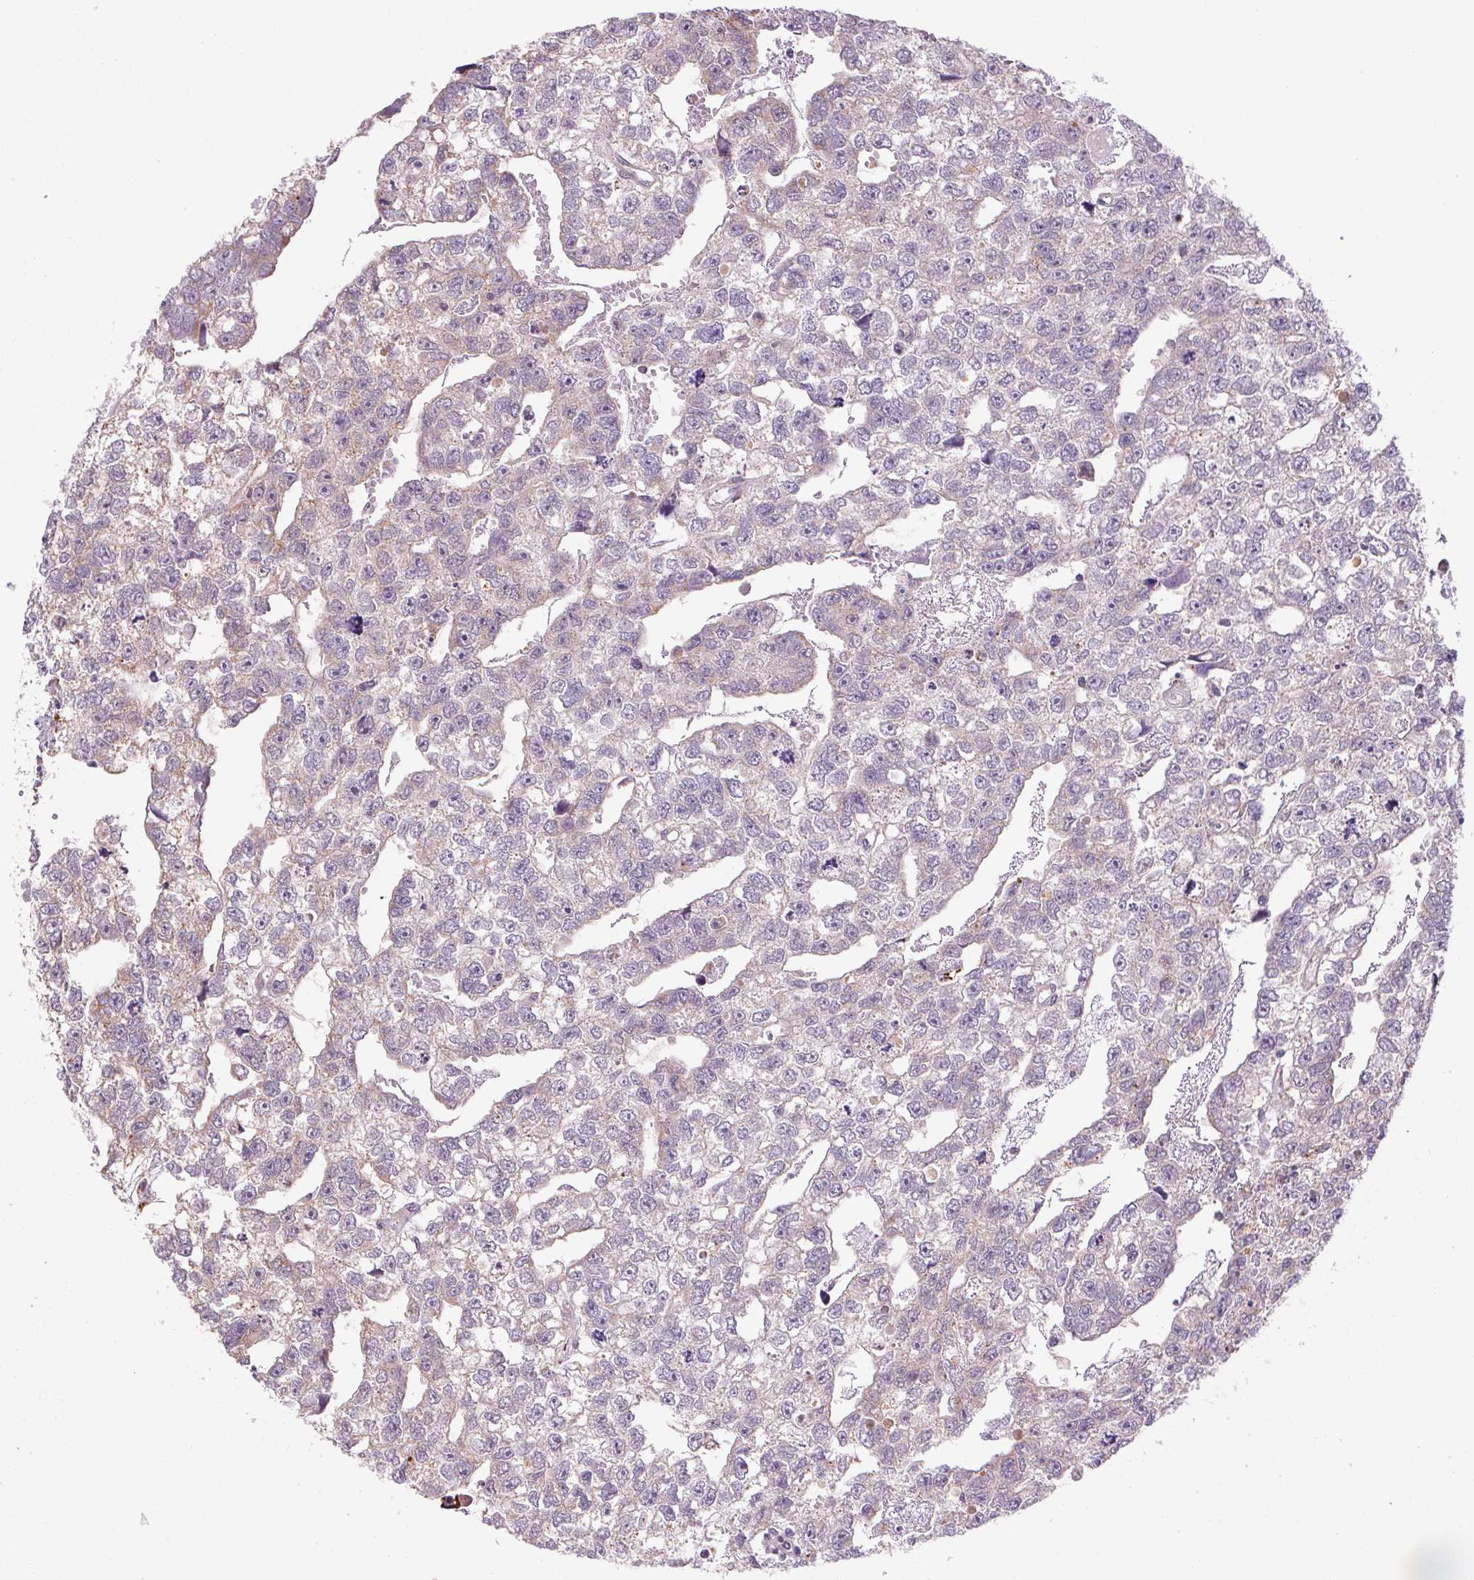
{"staining": {"intensity": "negative", "quantity": "none", "location": "none"}, "tissue": "testis cancer", "cell_type": "Tumor cells", "image_type": "cancer", "snomed": [{"axis": "morphology", "description": "Carcinoma, Embryonal, NOS"}, {"axis": "morphology", "description": "Teratoma, malignant, NOS"}, {"axis": "topography", "description": "Testis"}], "caption": "The image reveals no staining of tumor cells in testis cancer.", "gene": "ADH5", "patient": {"sex": "male", "age": 44}}